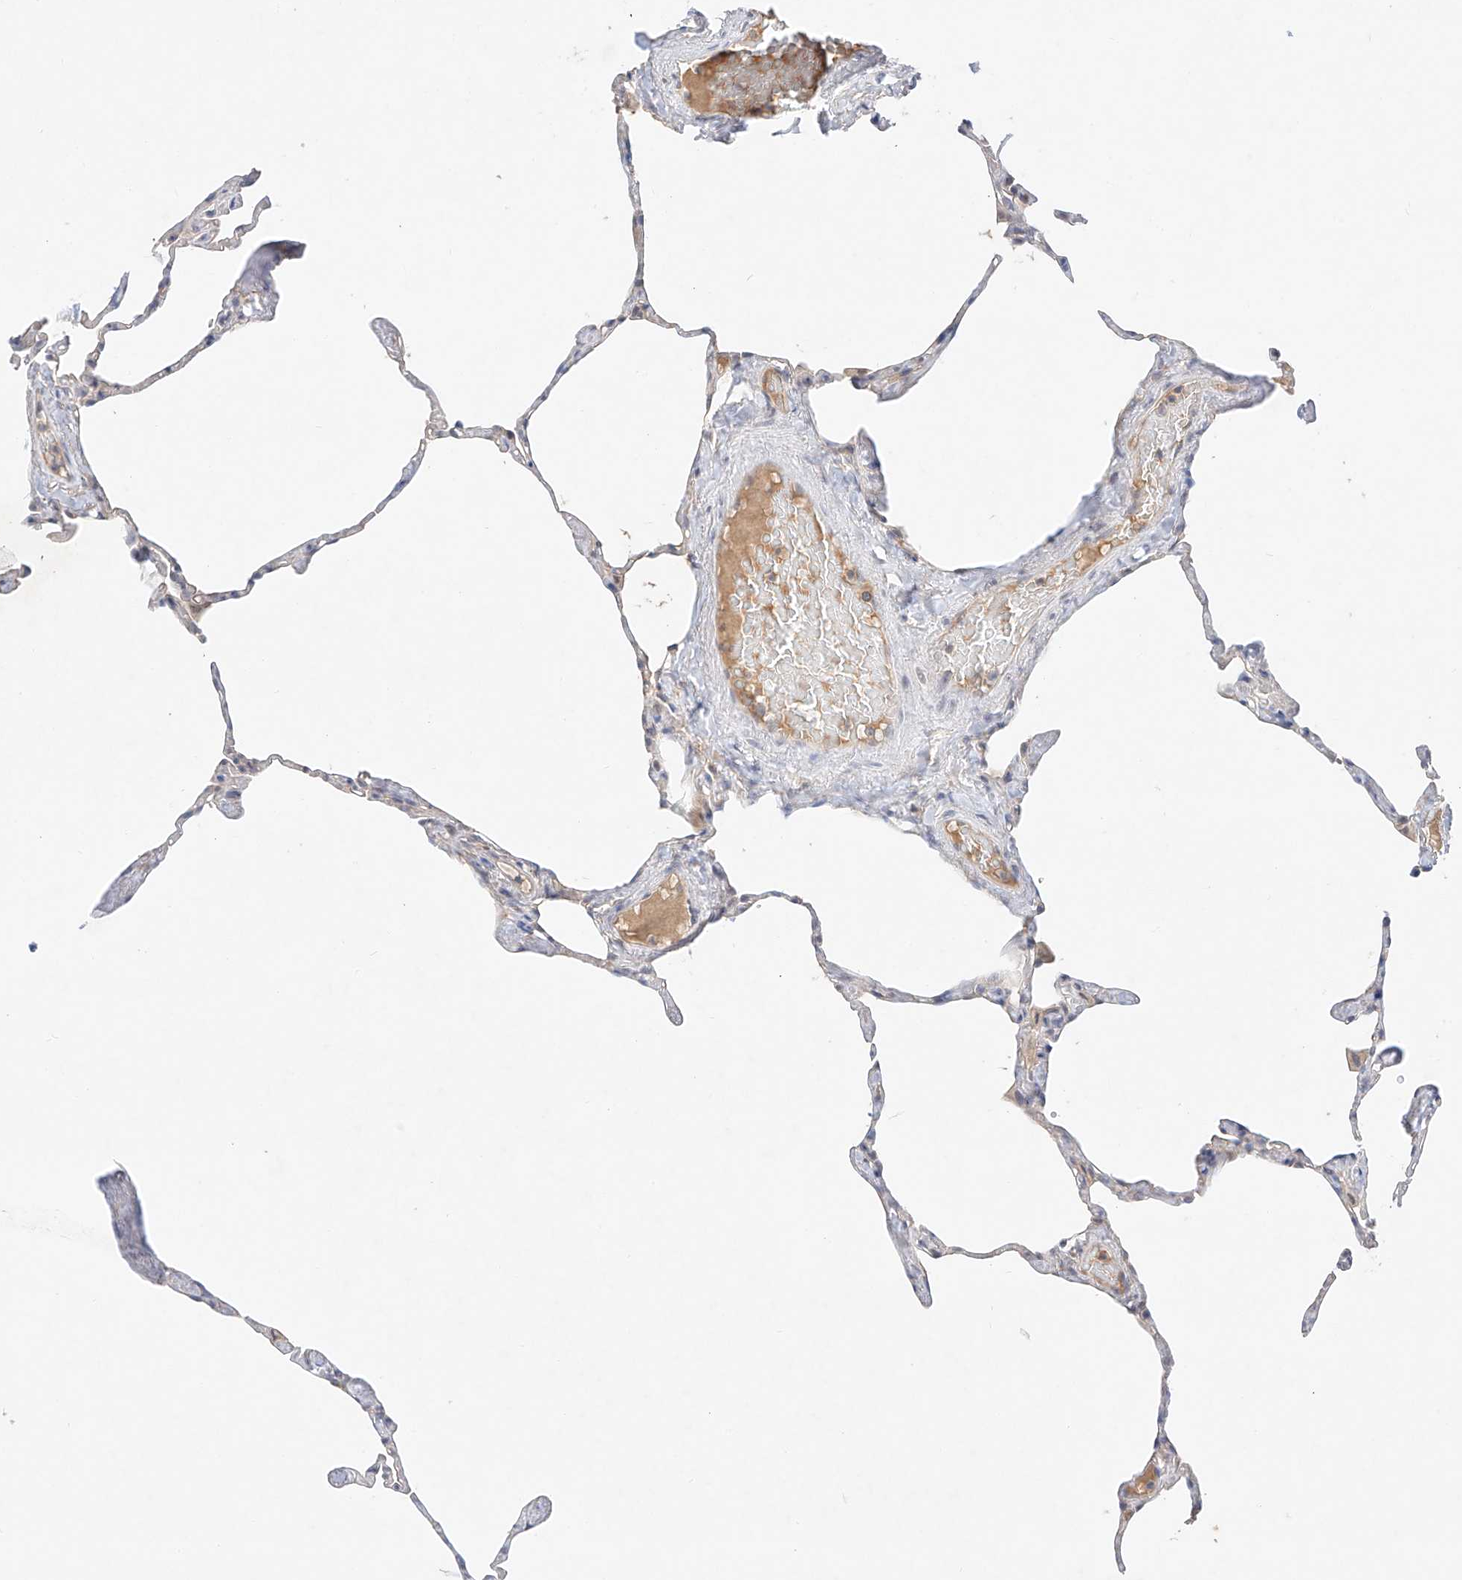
{"staining": {"intensity": "negative", "quantity": "none", "location": "none"}, "tissue": "lung", "cell_type": "Alveolar cells", "image_type": "normal", "snomed": [{"axis": "morphology", "description": "Normal tissue, NOS"}, {"axis": "topography", "description": "Lung"}], "caption": "DAB (3,3'-diaminobenzidine) immunohistochemical staining of benign lung demonstrates no significant positivity in alveolar cells.", "gene": "IL22RA2", "patient": {"sex": "male", "age": 65}}